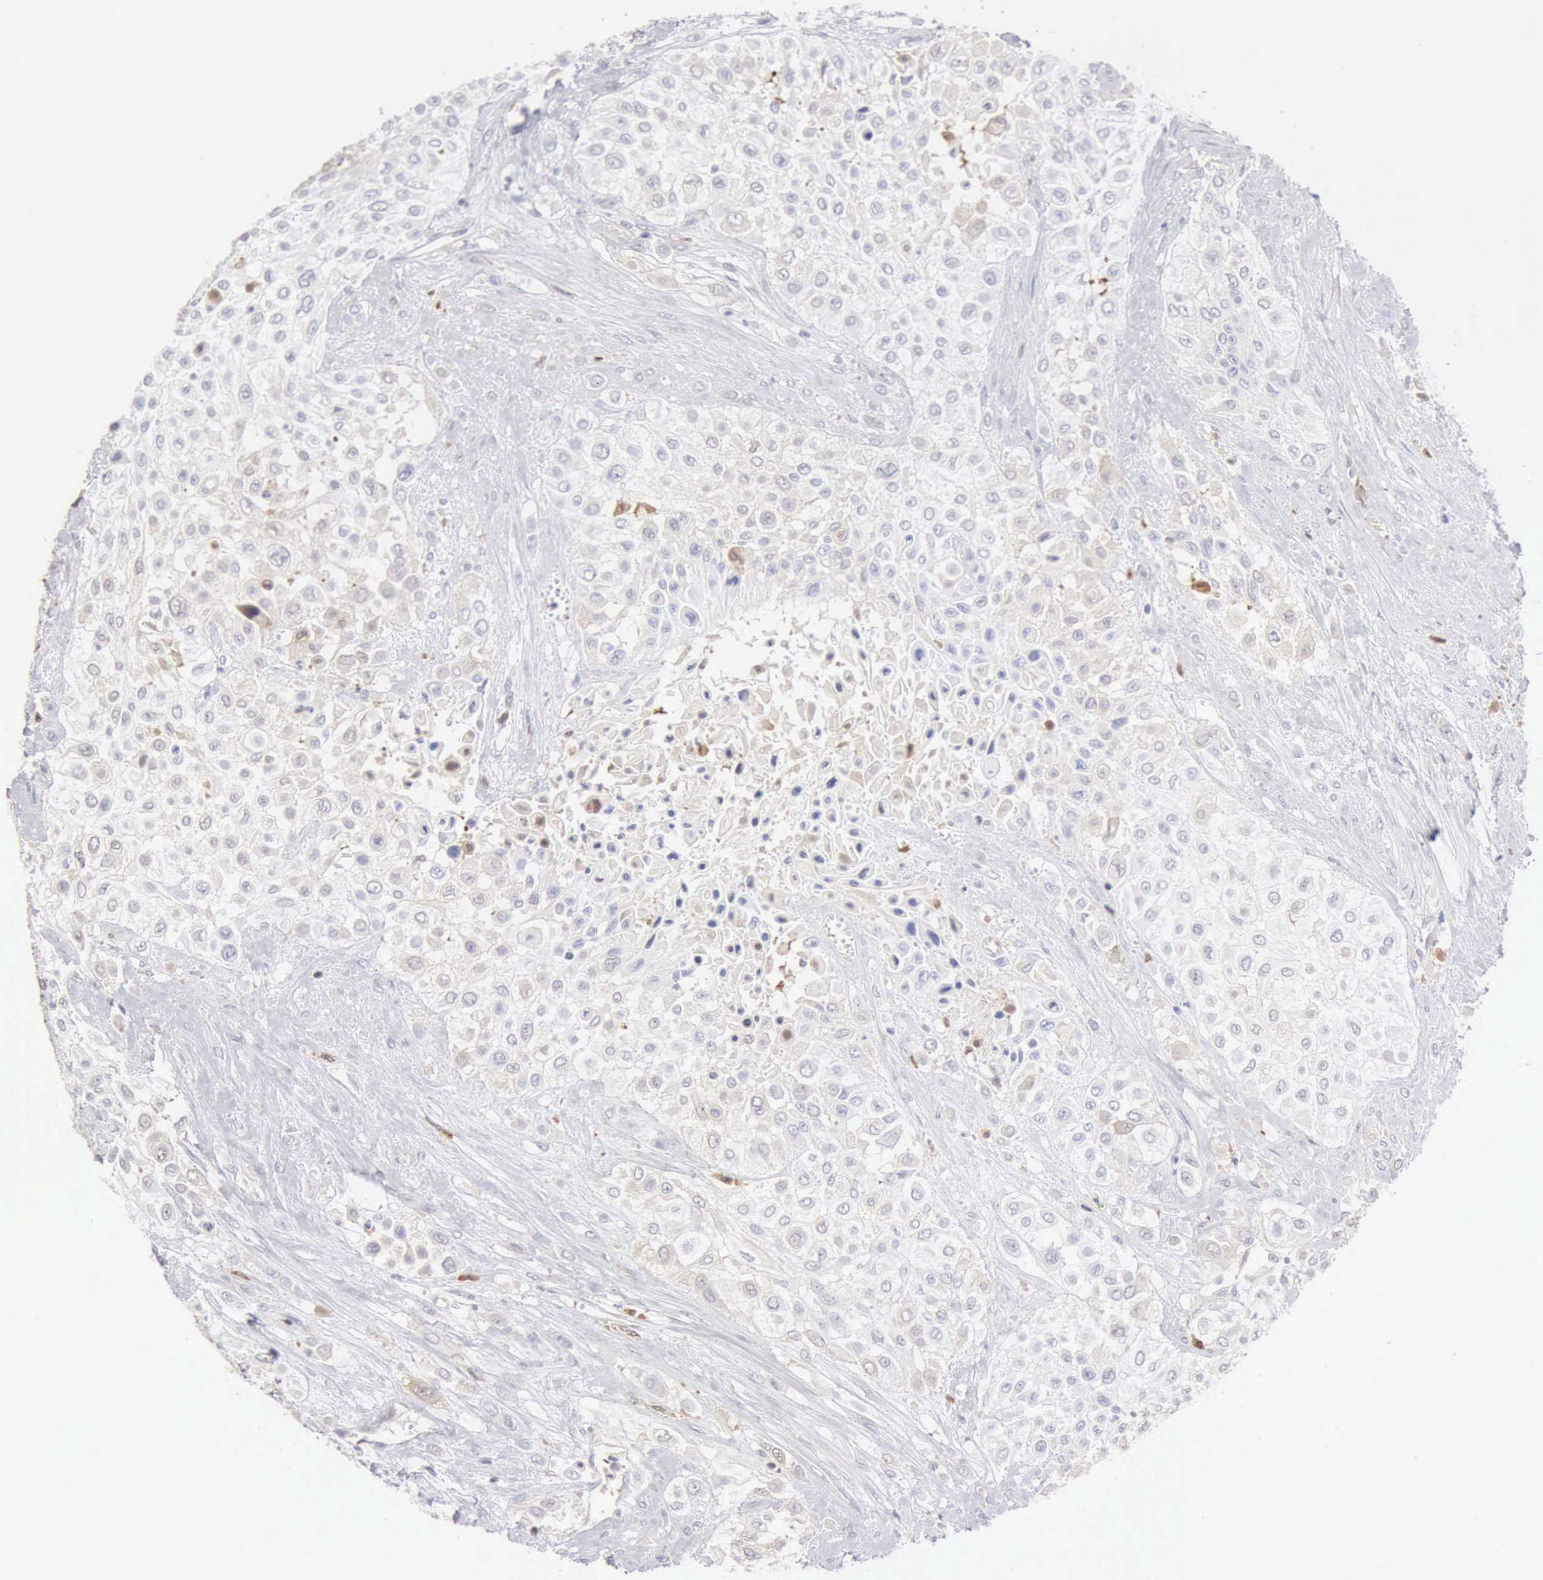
{"staining": {"intensity": "negative", "quantity": "none", "location": "none"}, "tissue": "urothelial cancer", "cell_type": "Tumor cells", "image_type": "cancer", "snomed": [{"axis": "morphology", "description": "Urothelial carcinoma, High grade"}, {"axis": "topography", "description": "Urinary bladder"}], "caption": "An image of high-grade urothelial carcinoma stained for a protein demonstrates no brown staining in tumor cells.", "gene": "RNASE1", "patient": {"sex": "male", "age": 57}}